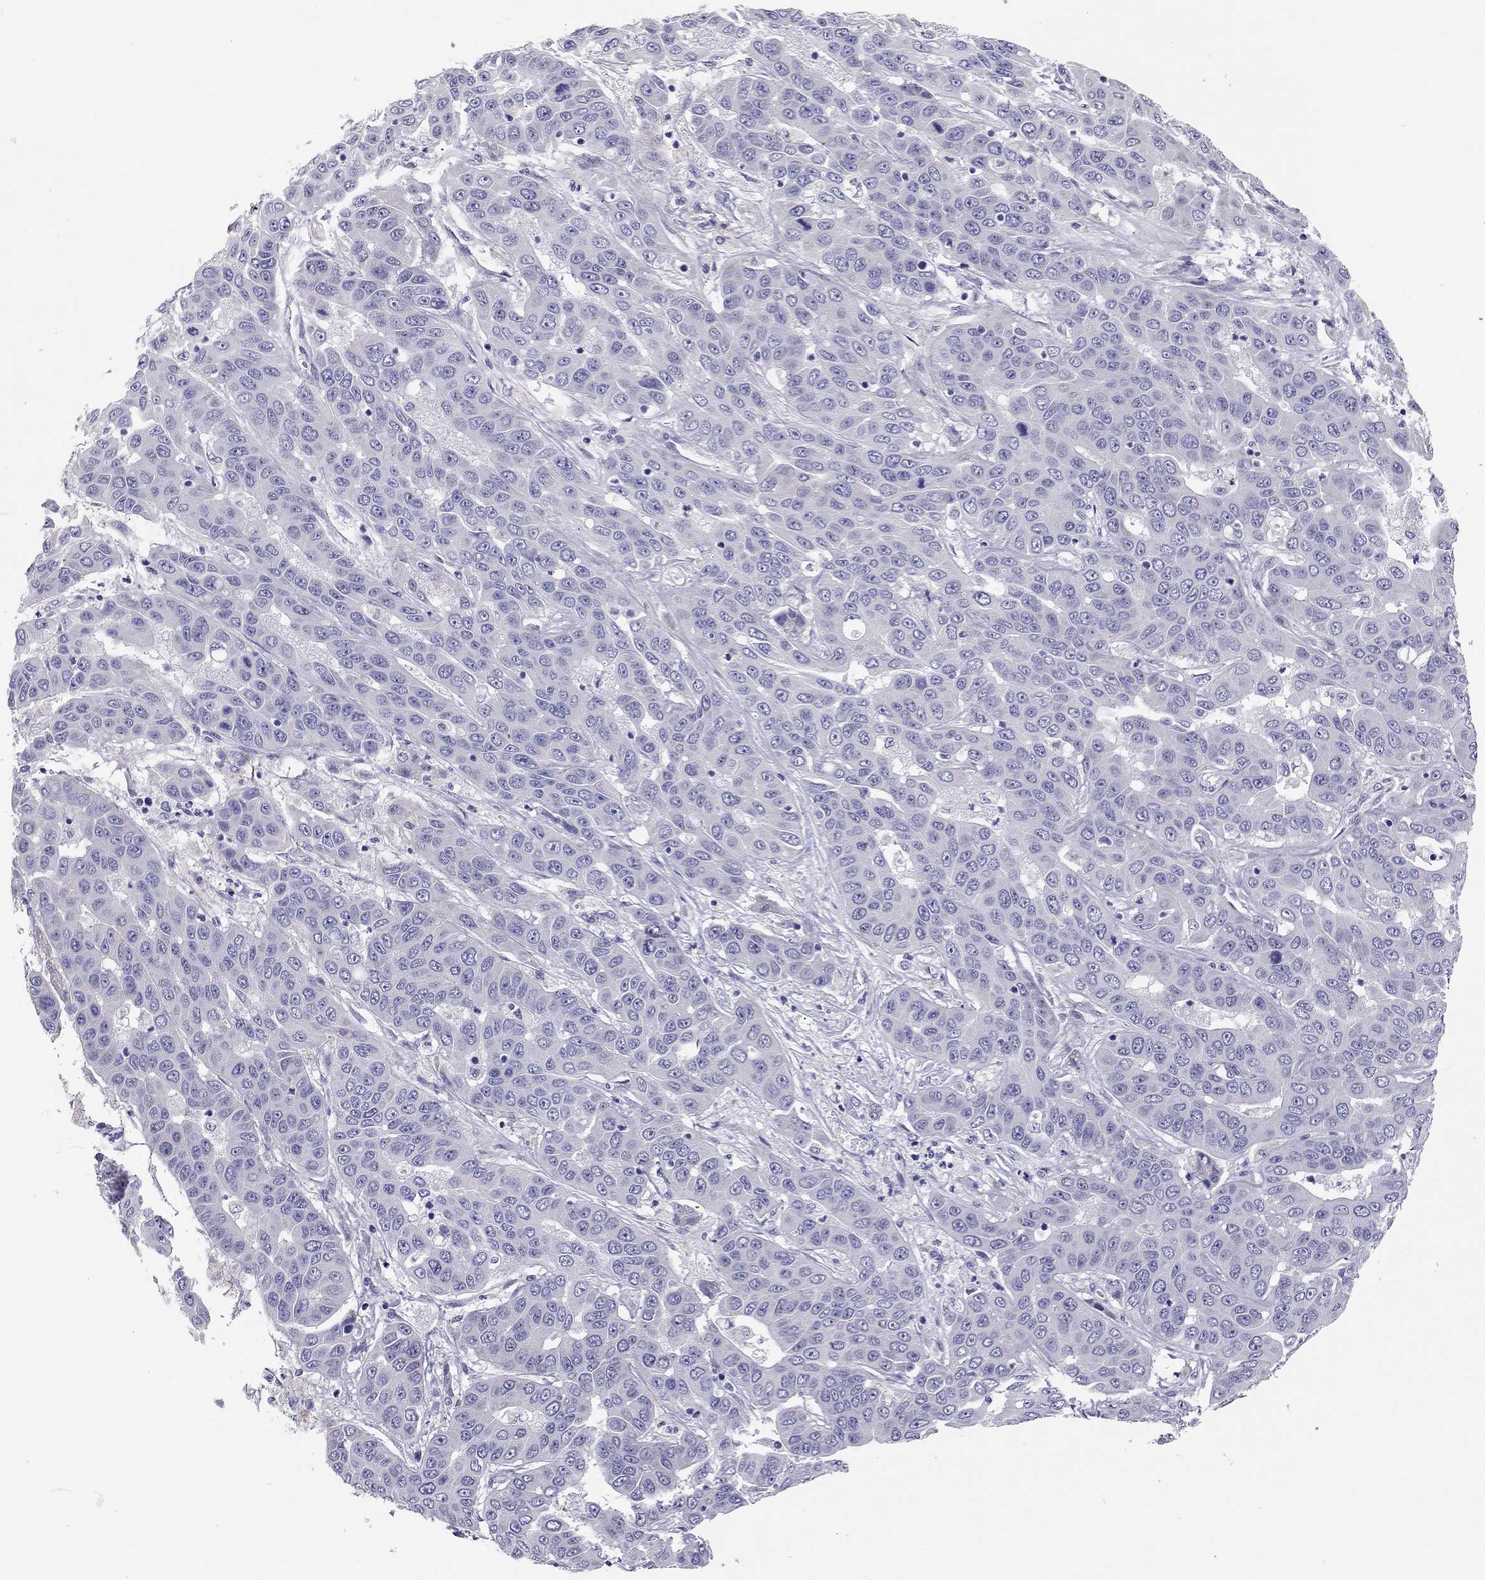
{"staining": {"intensity": "negative", "quantity": "none", "location": "none"}, "tissue": "liver cancer", "cell_type": "Tumor cells", "image_type": "cancer", "snomed": [{"axis": "morphology", "description": "Cholangiocarcinoma"}, {"axis": "topography", "description": "Liver"}], "caption": "There is no significant expression in tumor cells of liver cancer.", "gene": "SCARB1", "patient": {"sex": "female", "age": 52}}